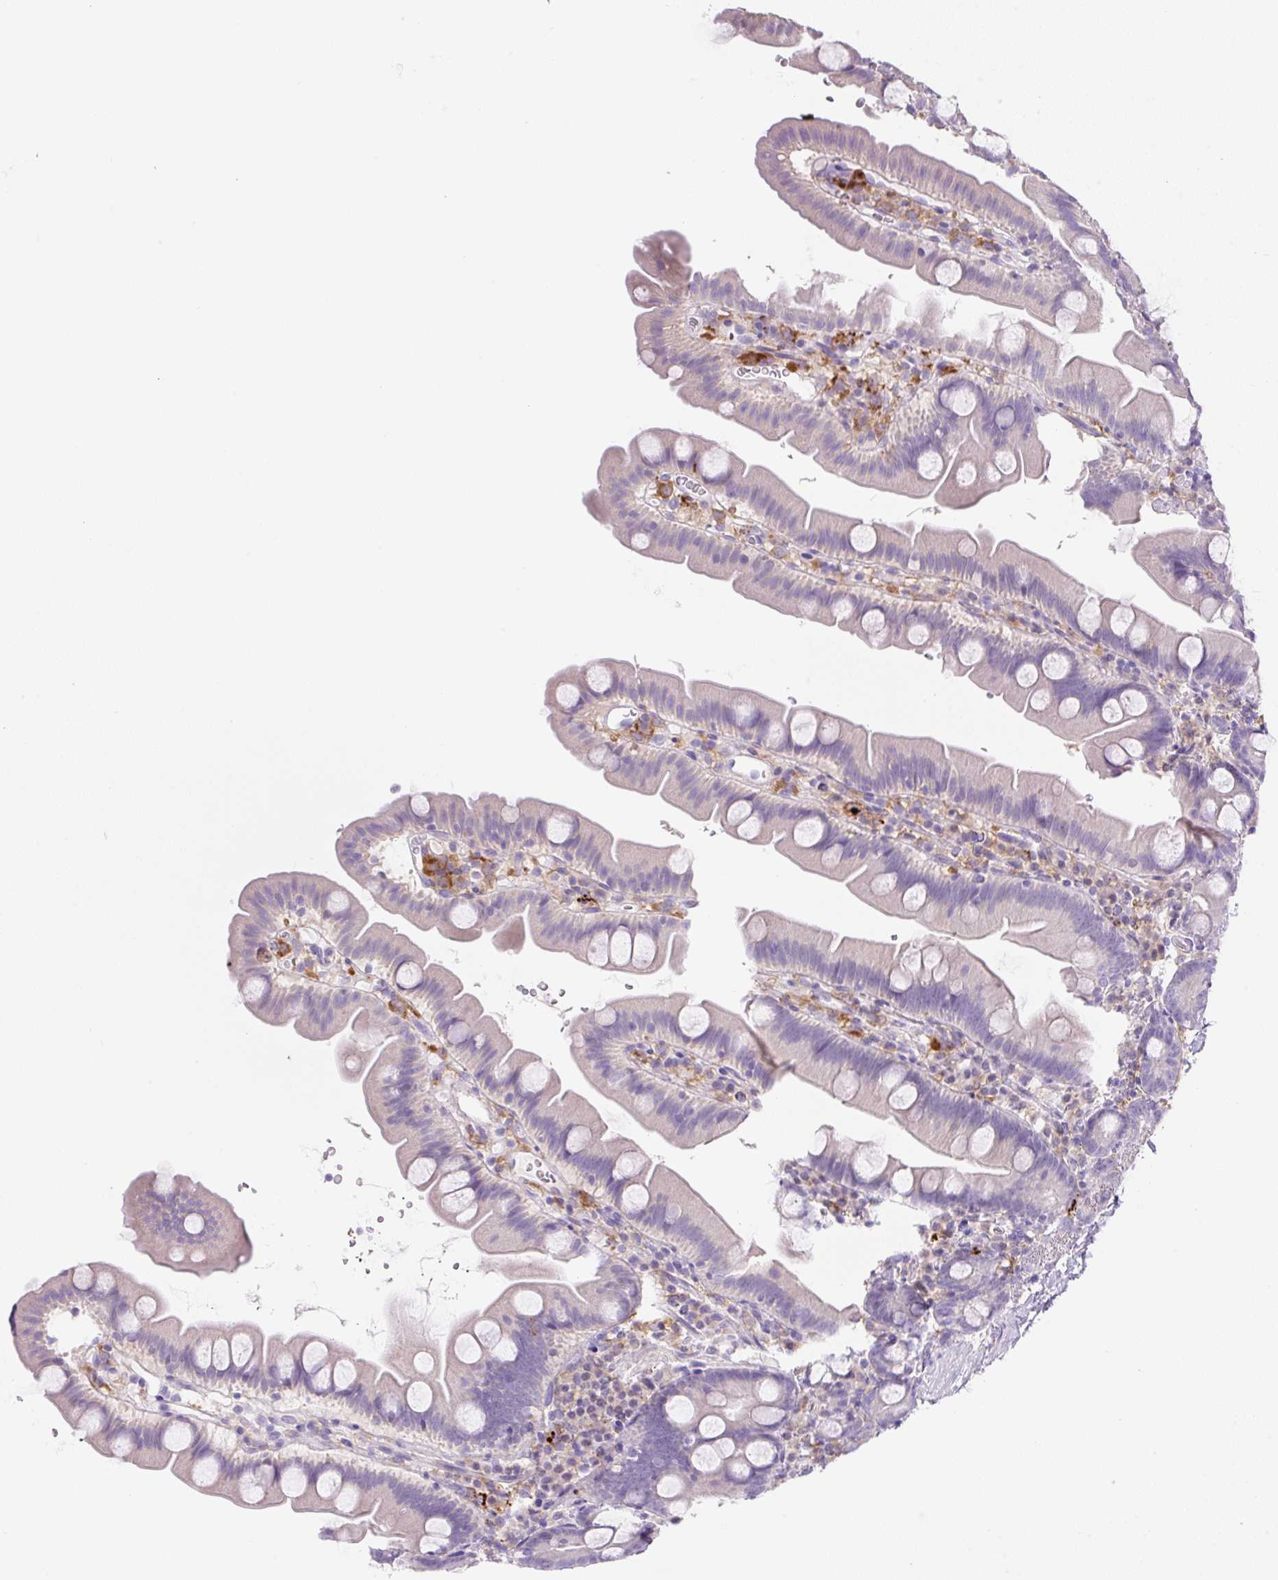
{"staining": {"intensity": "negative", "quantity": "none", "location": "none"}, "tissue": "small intestine", "cell_type": "Glandular cells", "image_type": "normal", "snomed": [{"axis": "morphology", "description": "Normal tissue, NOS"}, {"axis": "topography", "description": "Small intestine"}], "caption": "The image reveals no staining of glandular cells in benign small intestine. (DAB immunohistochemistry (IHC) with hematoxylin counter stain).", "gene": "TDRD15", "patient": {"sex": "female", "age": 68}}